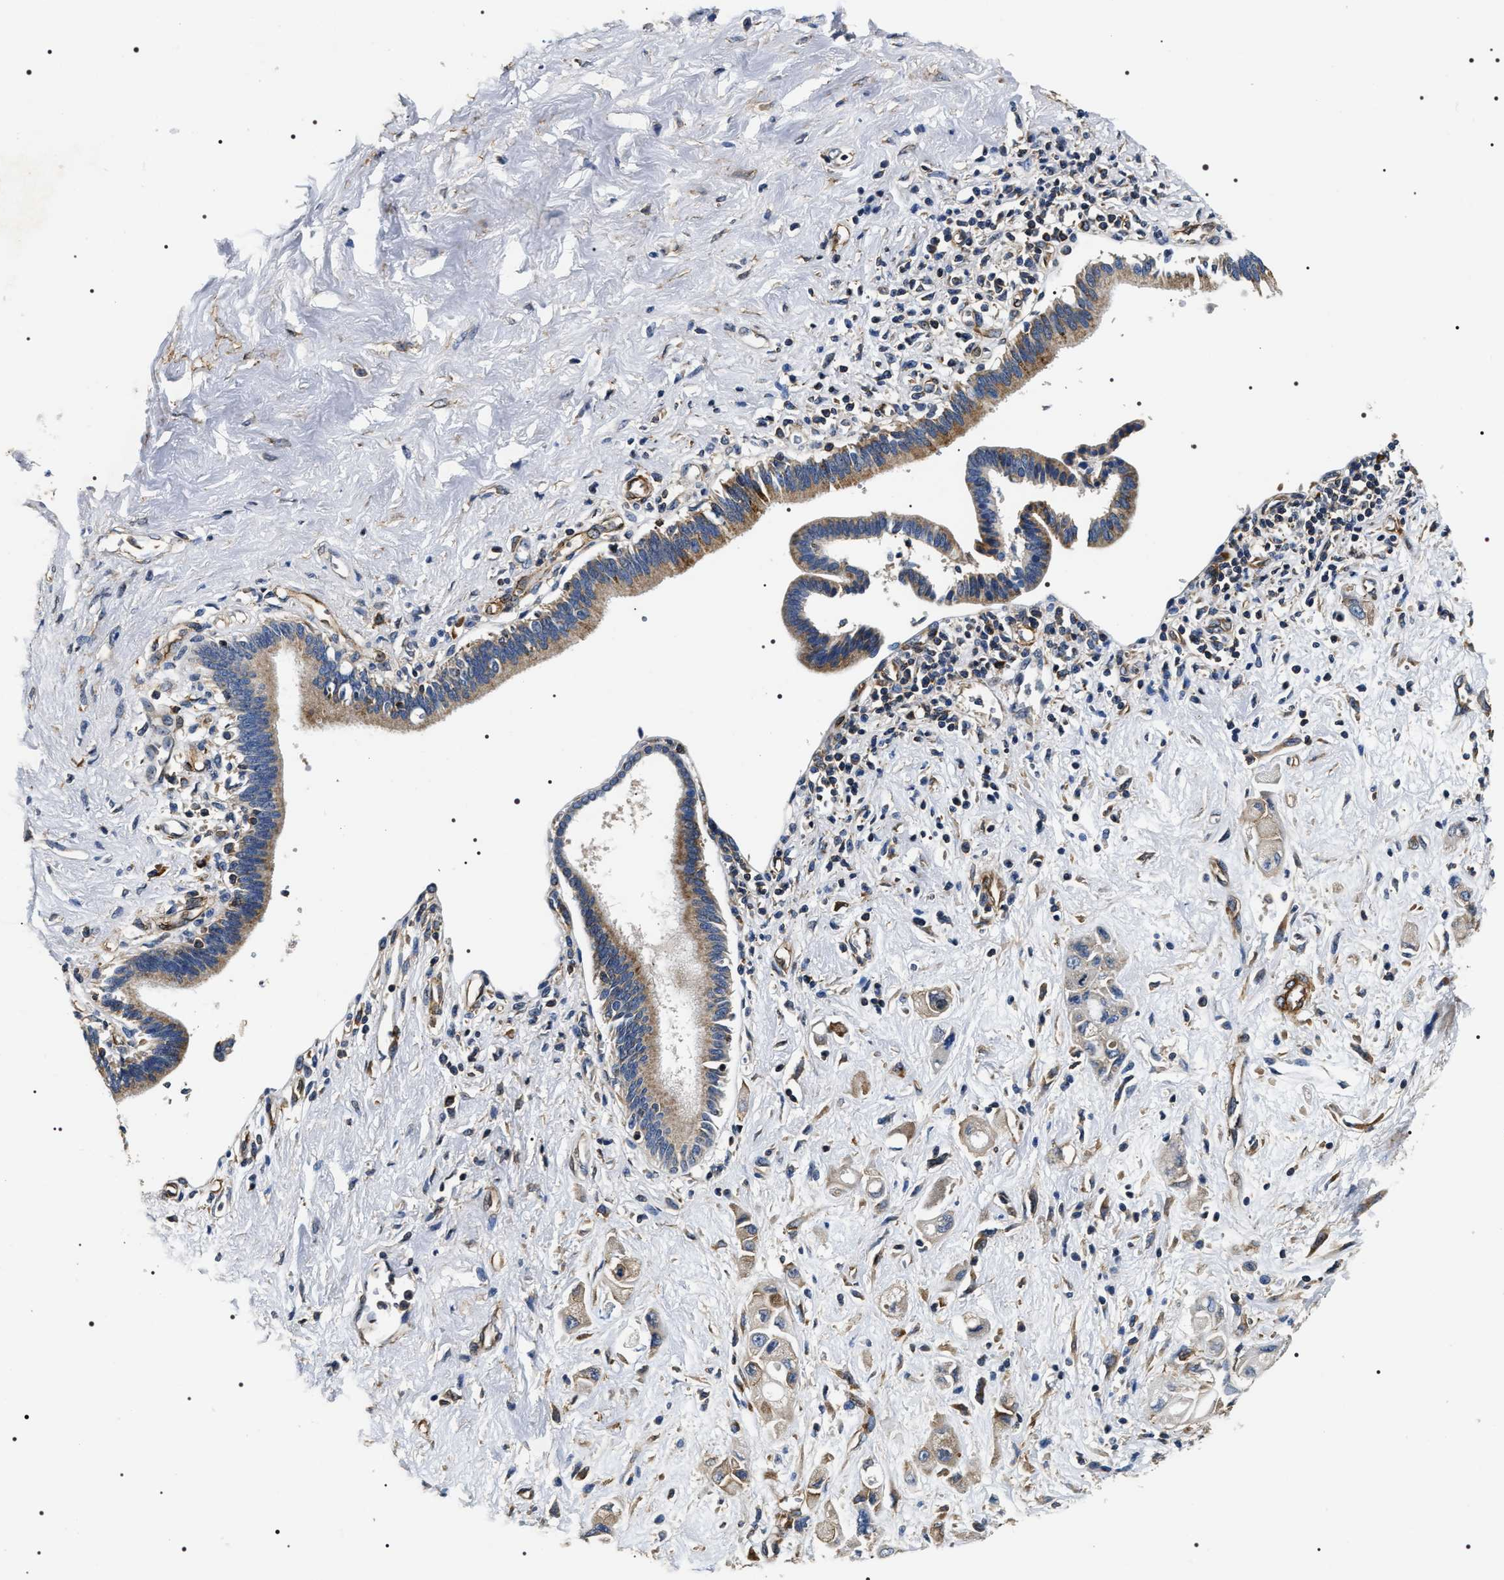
{"staining": {"intensity": "moderate", "quantity": "25%-75%", "location": "cytoplasmic/membranous"}, "tissue": "pancreatic cancer", "cell_type": "Tumor cells", "image_type": "cancer", "snomed": [{"axis": "morphology", "description": "Adenocarcinoma, NOS"}, {"axis": "topography", "description": "Pancreas"}], "caption": "Tumor cells demonstrate medium levels of moderate cytoplasmic/membranous expression in approximately 25%-75% of cells in human adenocarcinoma (pancreatic).", "gene": "ZC3HAV1L", "patient": {"sex": "female", "age": 66}}